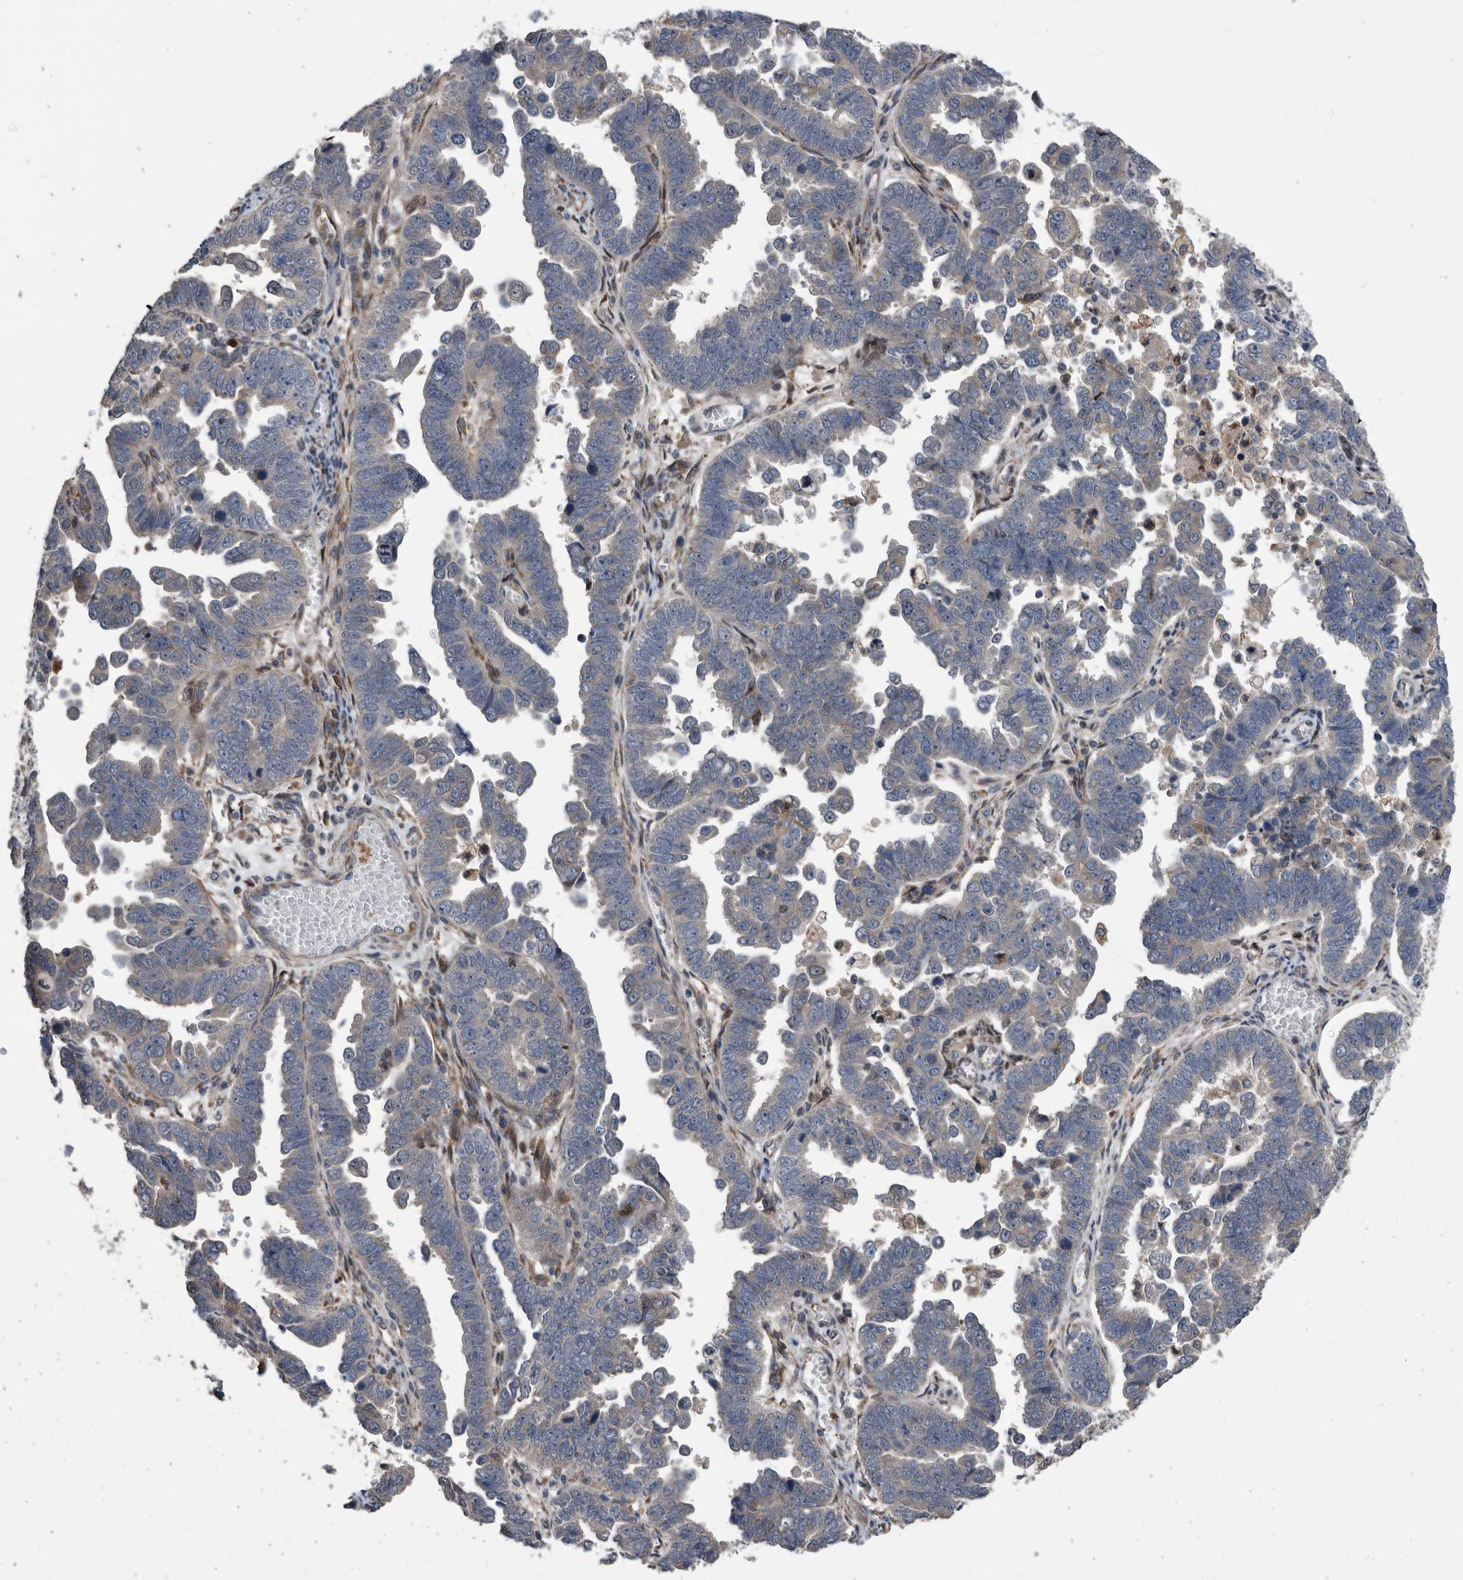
{"staining": {"intensity": "negative", "quantity": "none", "location": "none"}, "tissue": "endometrial cancer", "cell_type": "Tumor cells", "image_type": "cancer", "snomed": [{"axis": "morphology", "description": "Adenocarcinoma, NOS"}, {"axis": "topography", "description": "Endometrium"}], "caption": "High power microscopy histopathology image of an immunohistochemistry histopathology image of adenocarcinoma (endometrial), revealing no significant positivity in tumor cells. (Immunohistochemistry (ihc), brightfield microscopy, high magnification).", "gene": "SERINC2", "patient": {"sex": "female", "age": 75}}